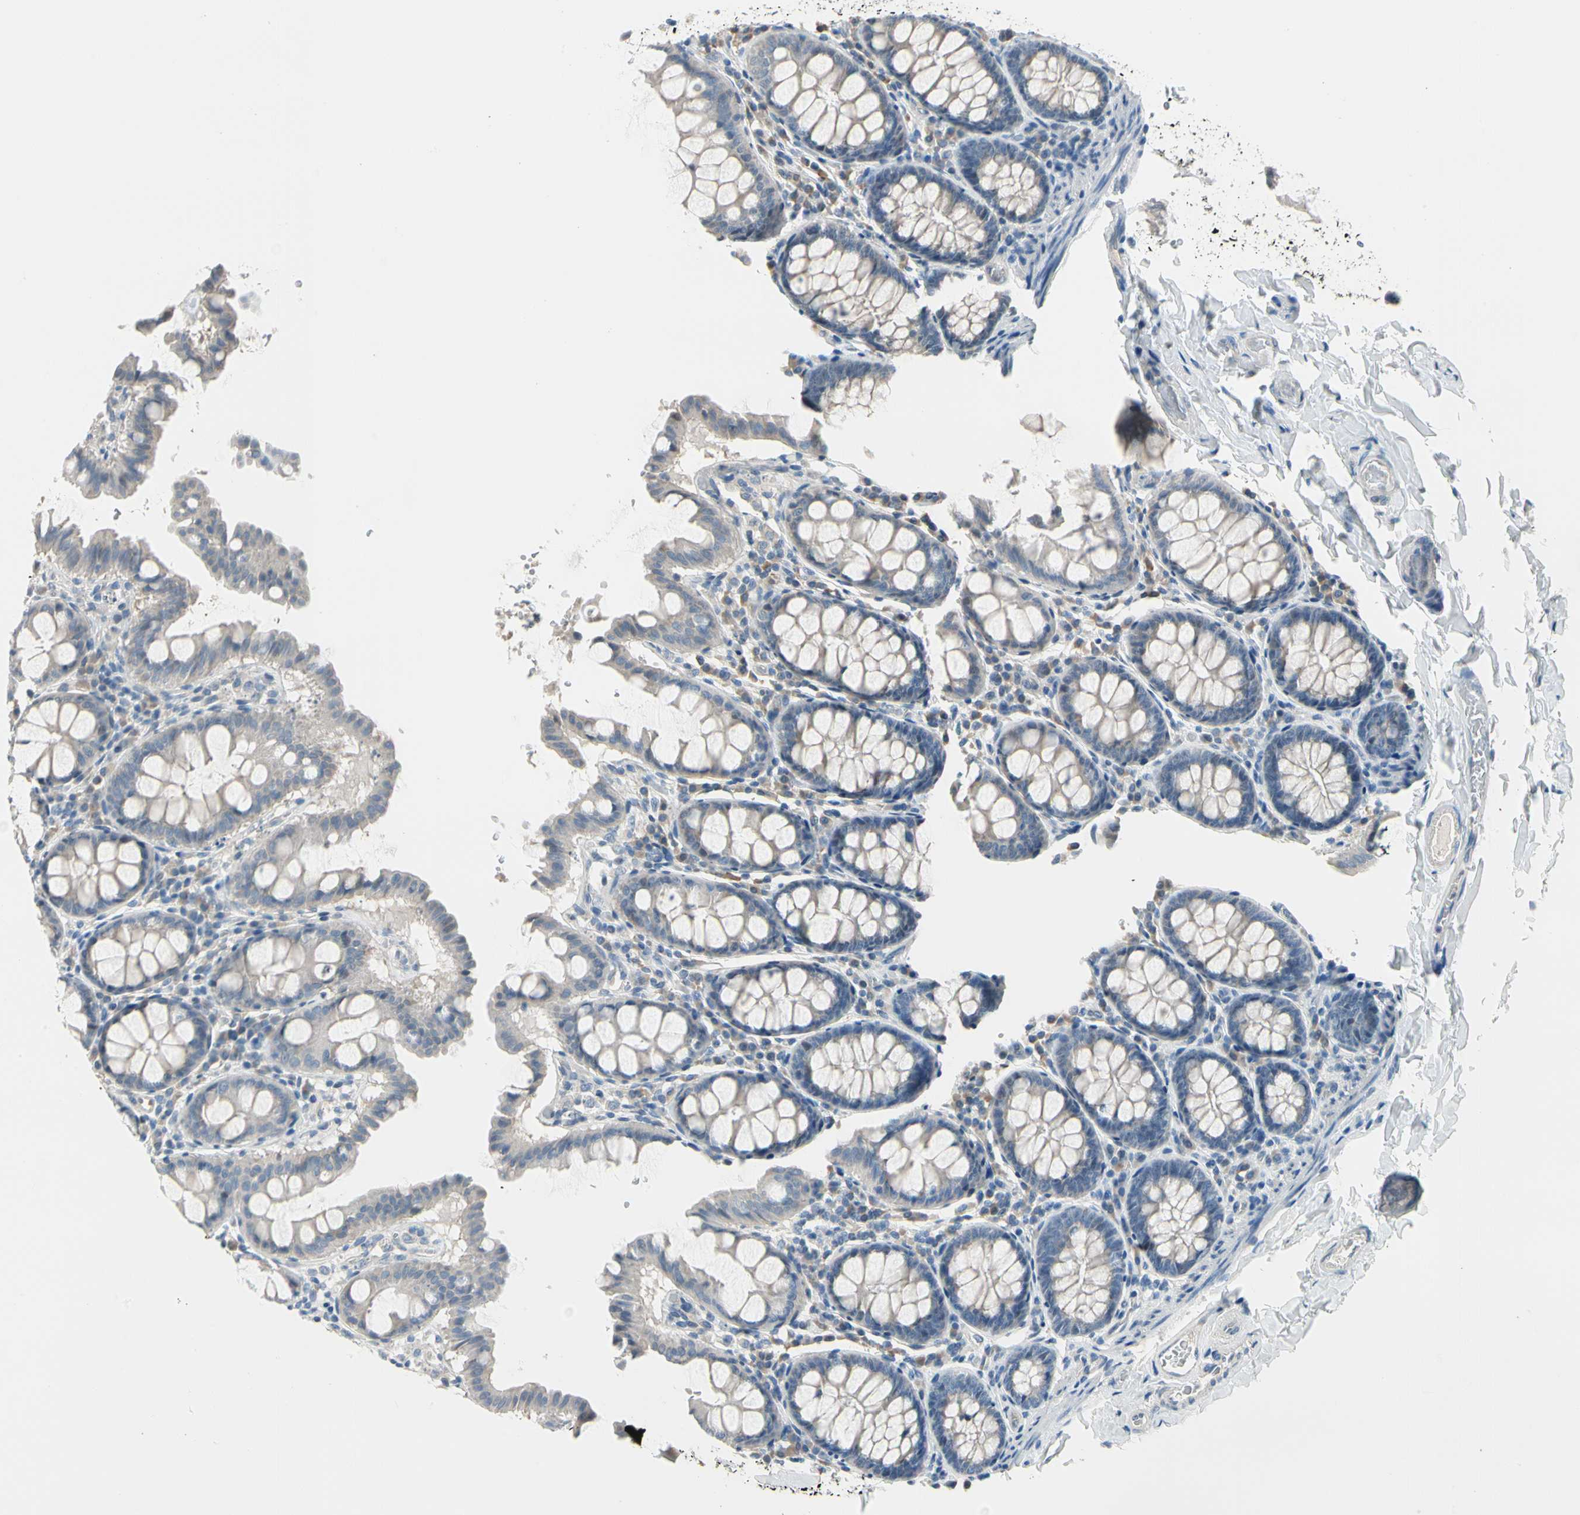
{"staining": {"intensity": "negative", "quantity": "none", "location": "none"}, "tissue": "colon", "cell_type": "Endothelial cells", "image_type": "normal", "snomed": [{"axis": "morphology", "description": "Normal tissue, NOS"}, {"axis": "topography", "description": "Colon"}], "caption": "IHC micrograph of normal colon: colon stained with DAB shows no significant protein positivity in endothelial cells. (DAB (3,3'-diaminobenzidine) IHC with hematoxylin counter stain).", "gene": "STK40", "patient": {"sex": "female", "age": 61}}